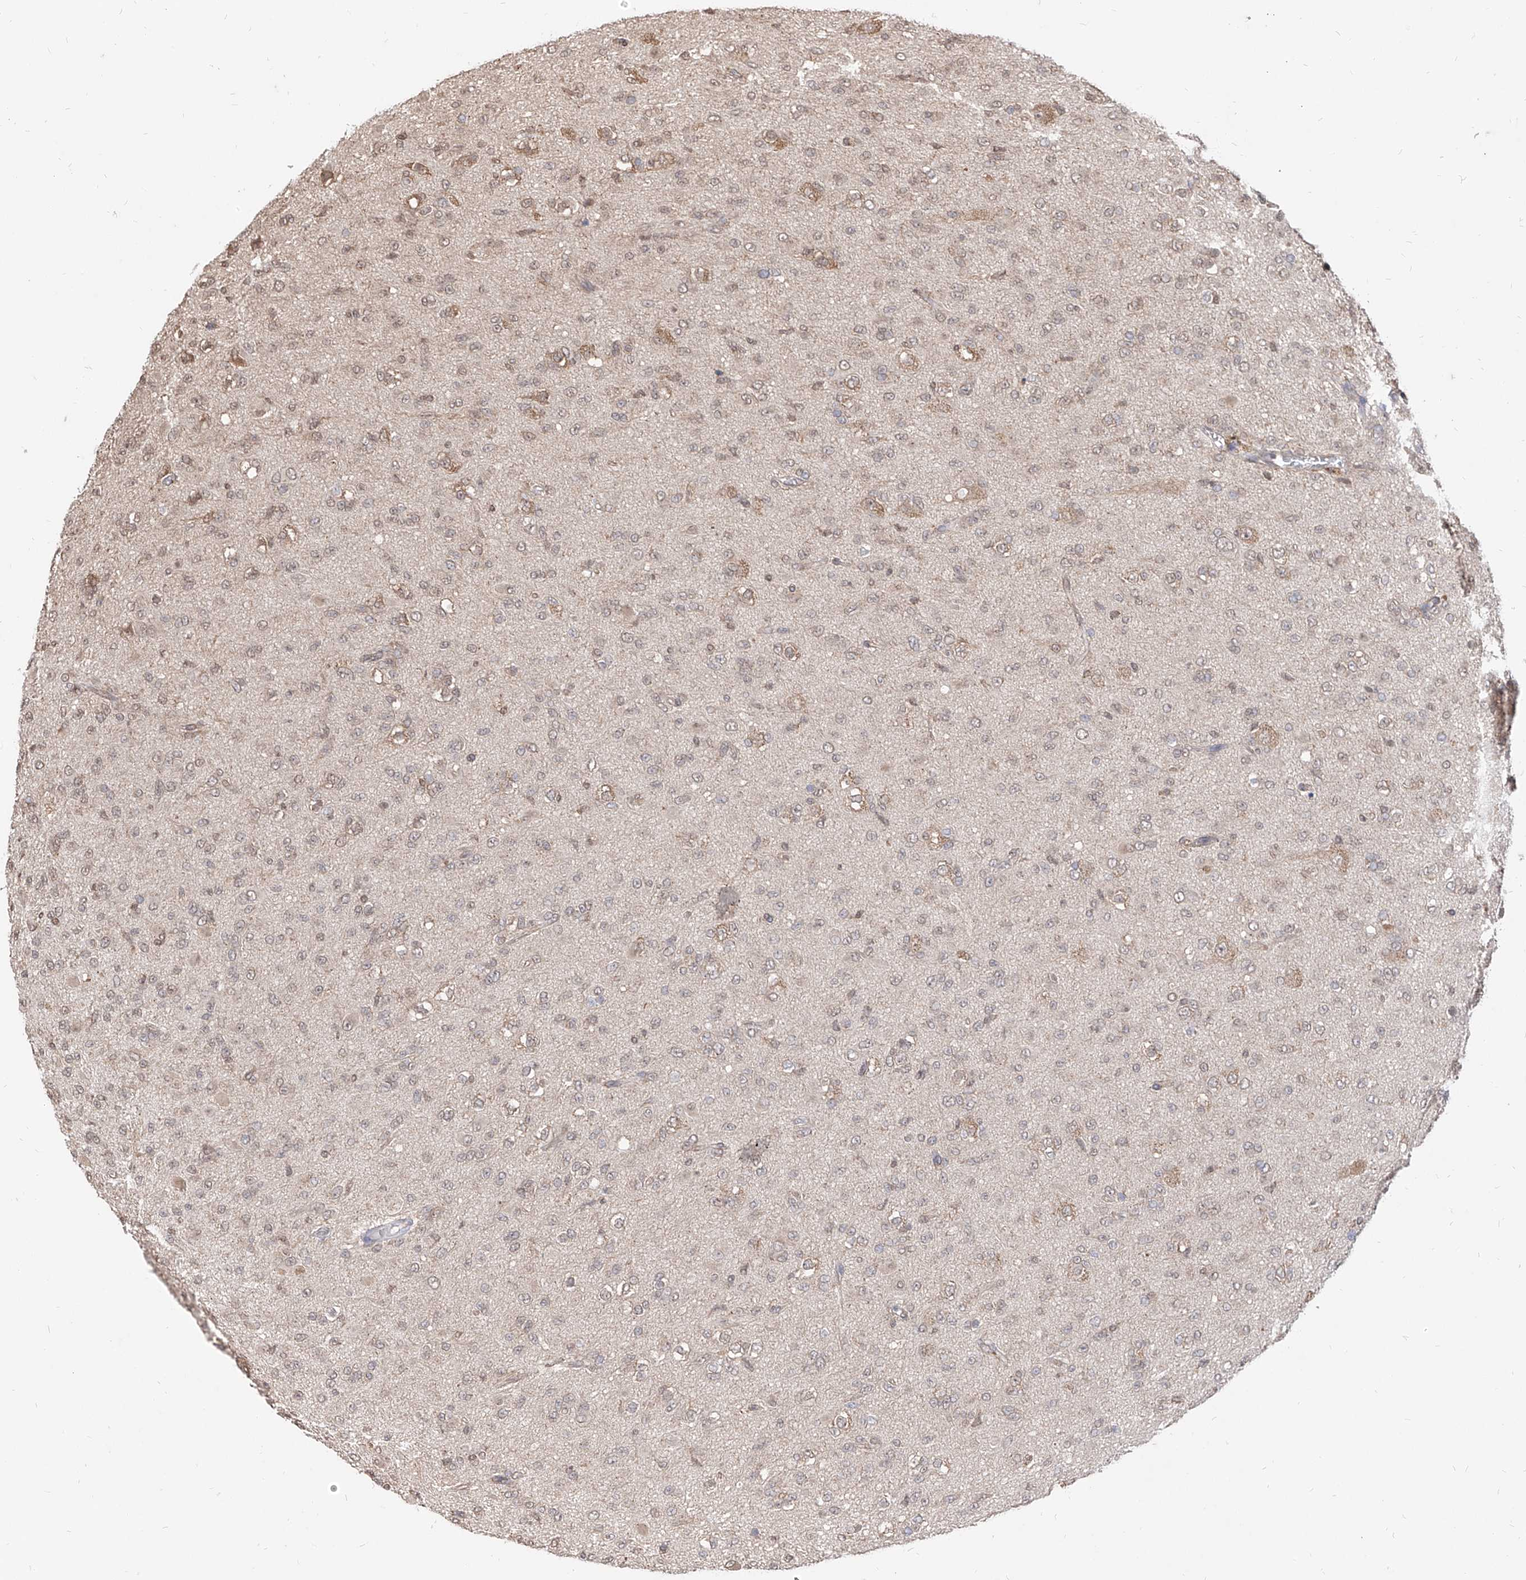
{"staining": {"intensity": "negative", "quantity": "none", "location": "none"}, "tissue": "glioma", "cell_type": "Tumor cells", "image_type": "cancer", "snomed": [{"axis": "morphology", "description": "Glioma, malignant, Low grade"}, {"axis": "topography", "description": "Brain"}], "caption": "Low-grade glioma (malignant) was stained to show a protein in brown. There is no significant staining in tumor cells. The staining was performed using DAB (3,3'-diaminobenzidine) to visualize the protein expression in brown, while the nuclei were stained in blue with hematoxylin (Magnification: 20x).", "gene": "C8orf82", "patient": {"sex": "male", "age": 65}}